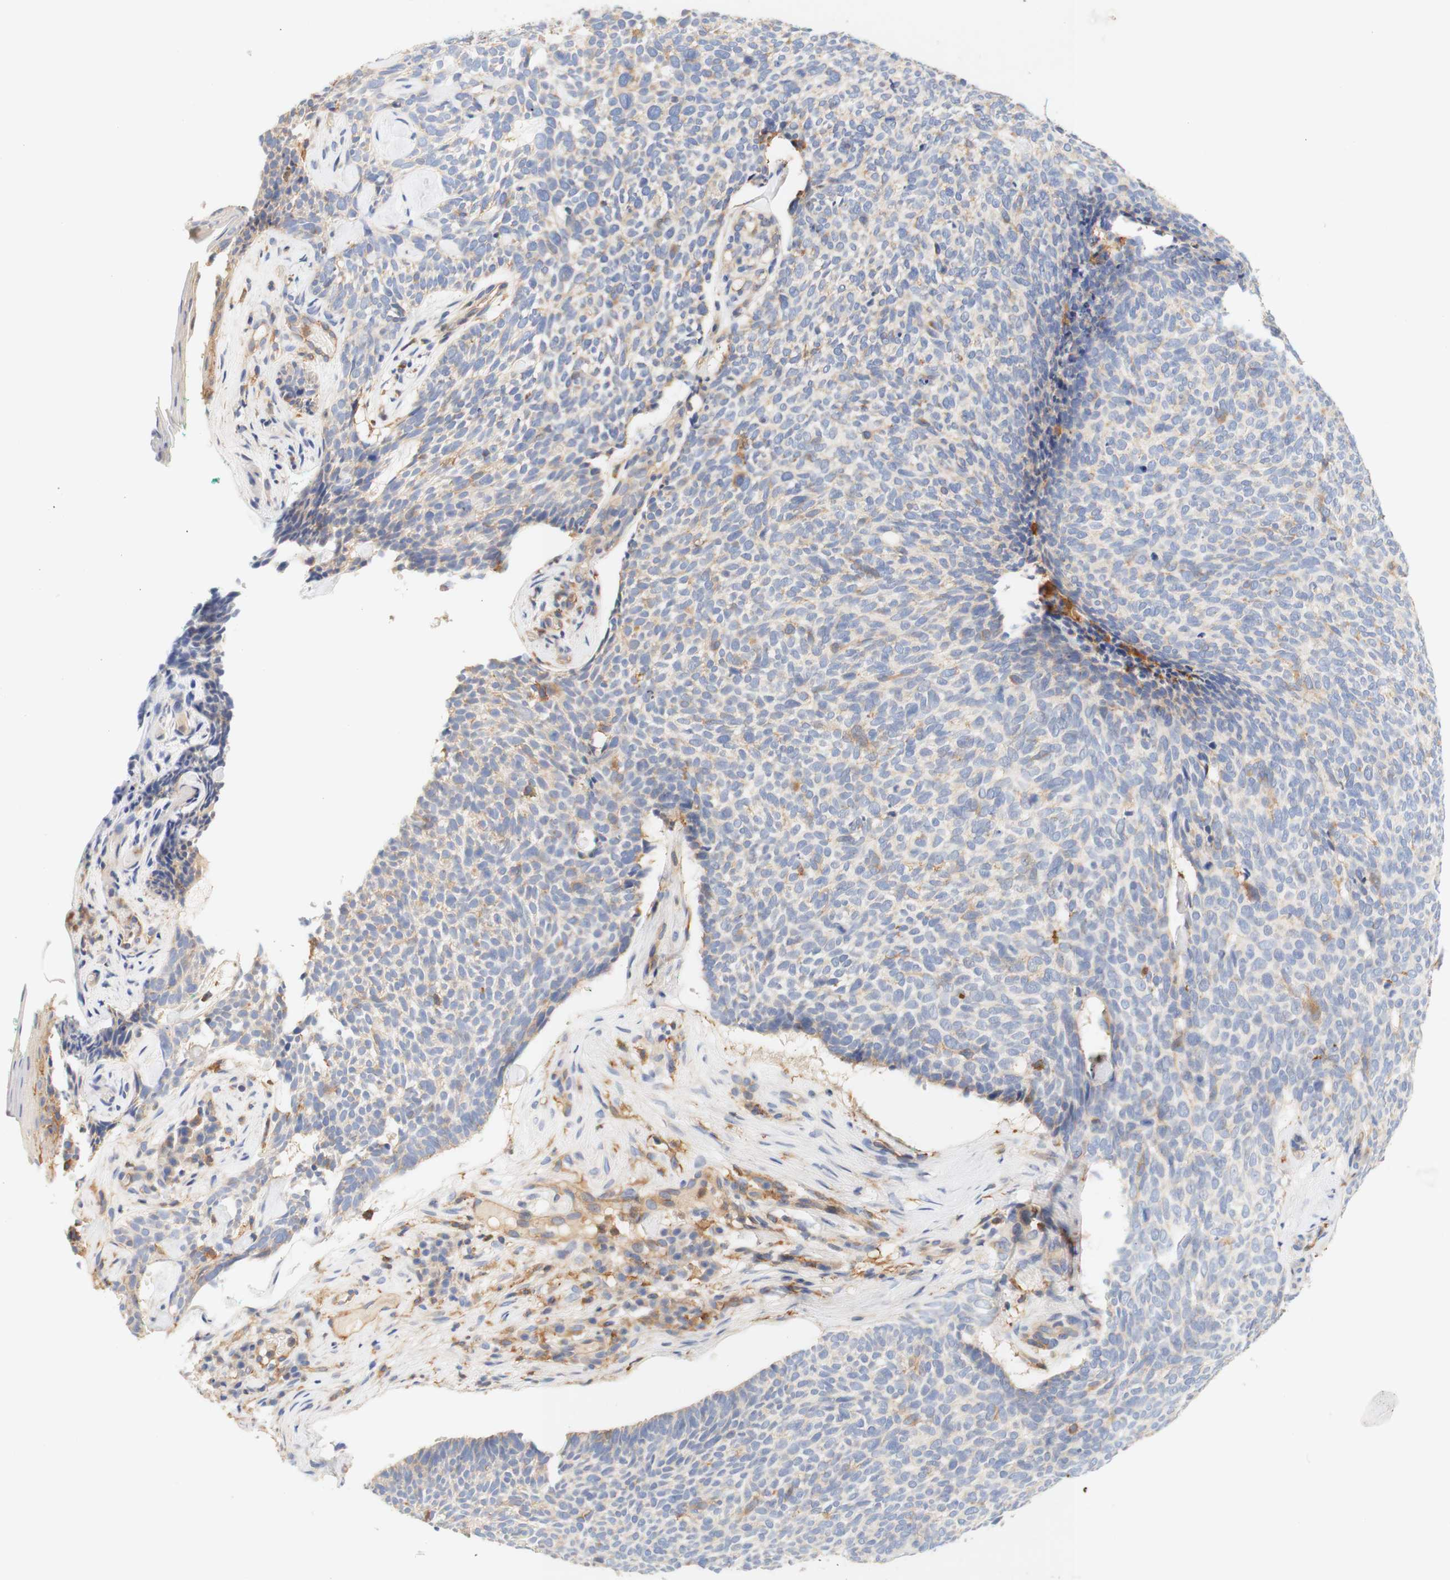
{"staining": {"intensity": "weak", "quantity": "<25%", "location": "cytoplasmic/membranous"}, "tissue": "skin cancer", "cell_type": "Tumor cells", "image_type": "cancer", "snomed": [{"axis": "morphology", "description": "Basal cell carcinoma"}, {"axis": "topography", "description": "Skin"}], "caption": "DAB (3,3'-diaminobenzidine) immunohistochemical staining of human skin cancer (basal cell carcinoma) exhibits no significant staining in tumor cells.", "gene": "PCDH7", "patient": {"sex": "female", "age": 84}}